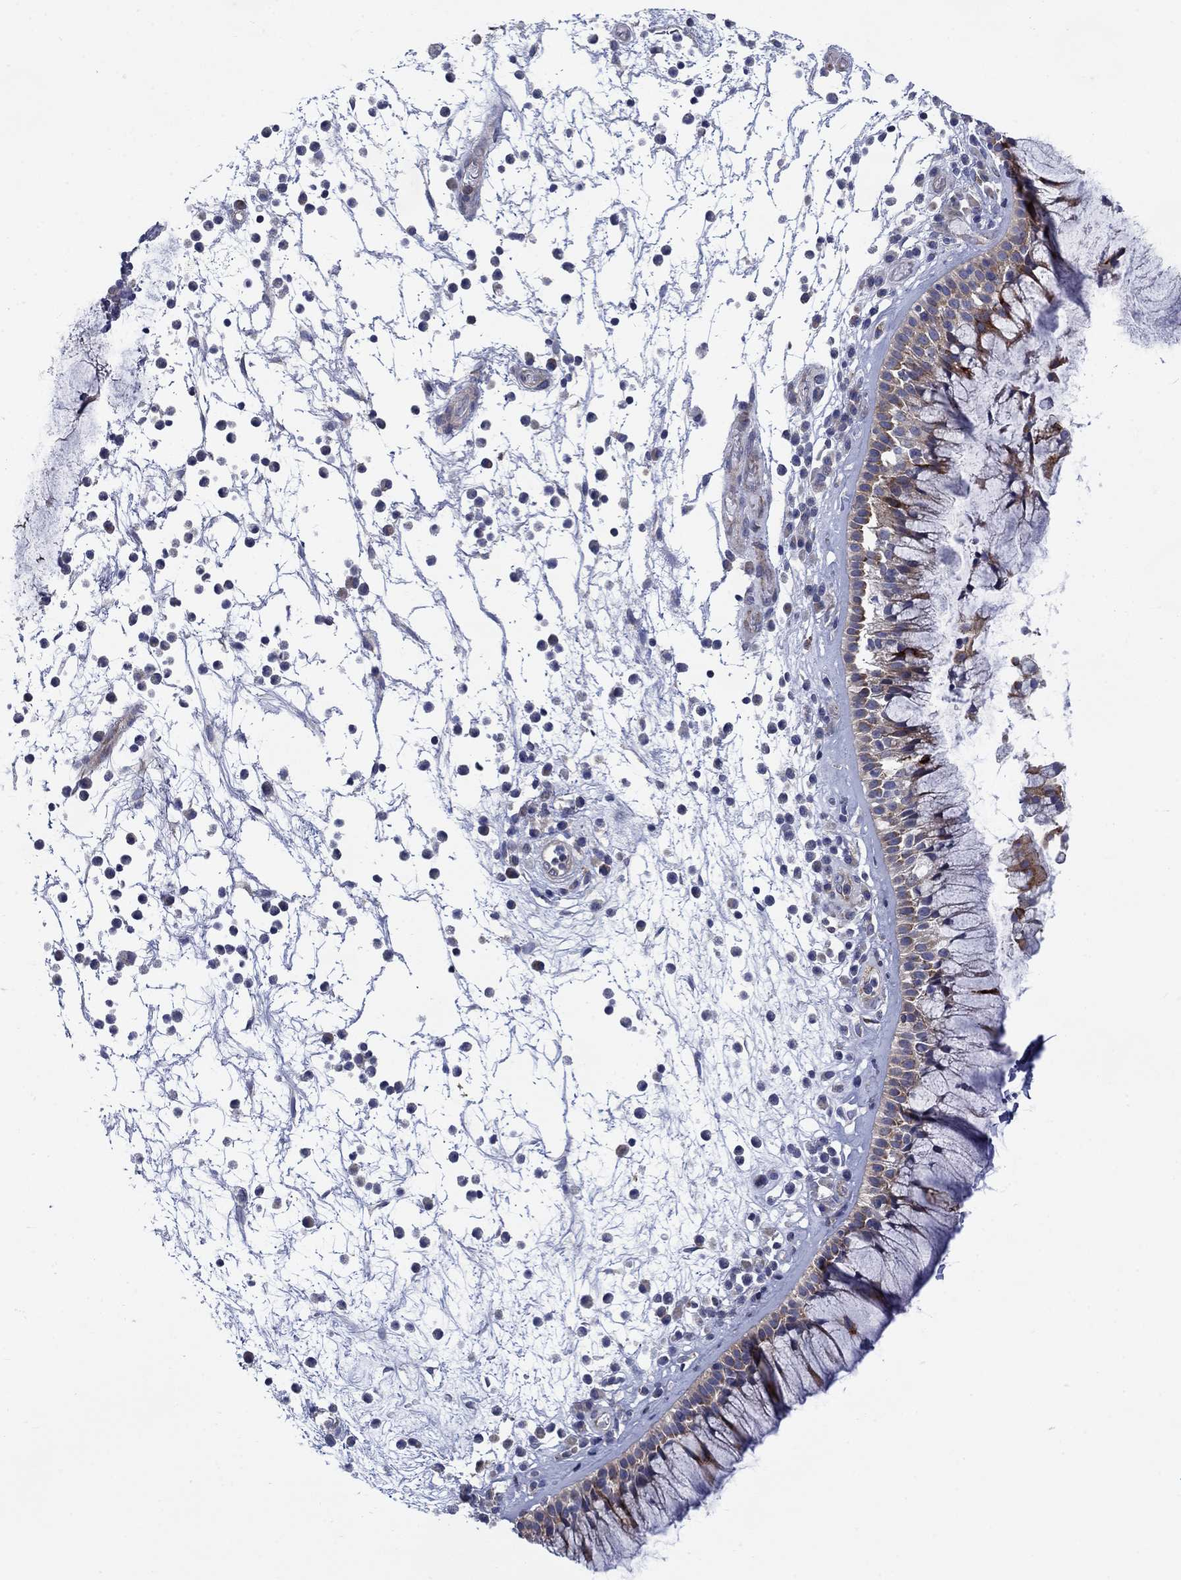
{"staining": {"intensity": "weak", "quantity": "25%-75%", "location": "cytoplasmic/membranous"}, "tissue": "nasopharynx", "cell_type": "Respiratory epithelial cells", "image_type": "normal", "snomed": [{"axis": "morphology", "description": "Normal tissue, NOS"}, {"axis": "topography", "description": "Nasopharynx"}], "caption": "Immunohistochemical staining of unremarkable human nasopharynx exhibits low levels of weak cytoplasmic/membranous positivity in about 25%-75% of respiratory epithelial cells.", "gene": "FXR1", "patient": {"sex": "male", "age": 77}}